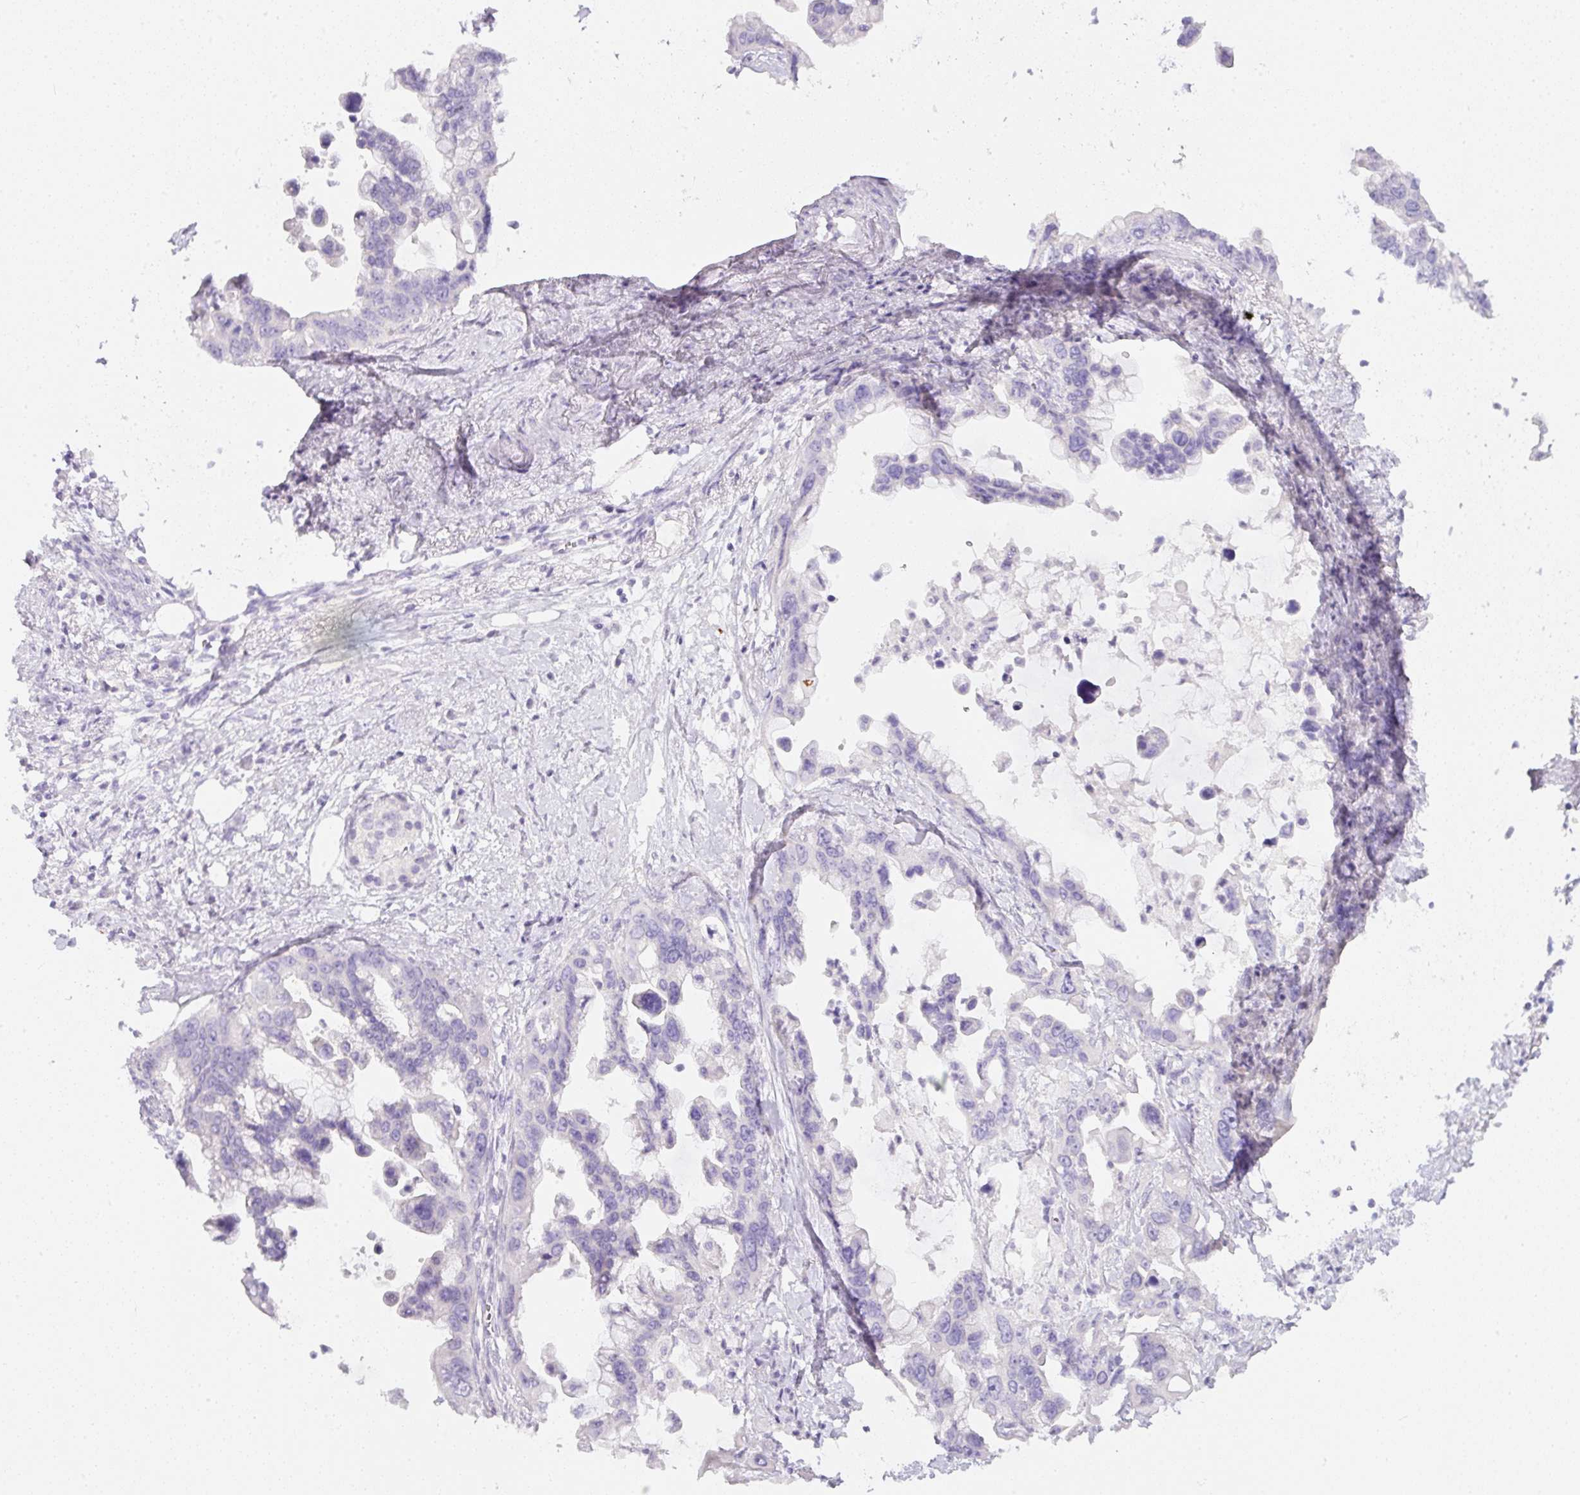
{"staining": {"intensity": "negative", "quantity": "none", "location": "none"}, "tissue": "pancreatic cancer", "cell_type": "Tumor cells", "image_type": "cancer", "snomed": [{"axis": "morphology", "description": "Adenocarcinoma, NOS"}, {"axis": "topography", "description": "Pancreas"}], "caption": "Tumor cells show no significant staining in pancreatic cancer (adenocarcinoma).", "gene": "SLC2A2", "patient": {"sex": "female", "age": 83}}